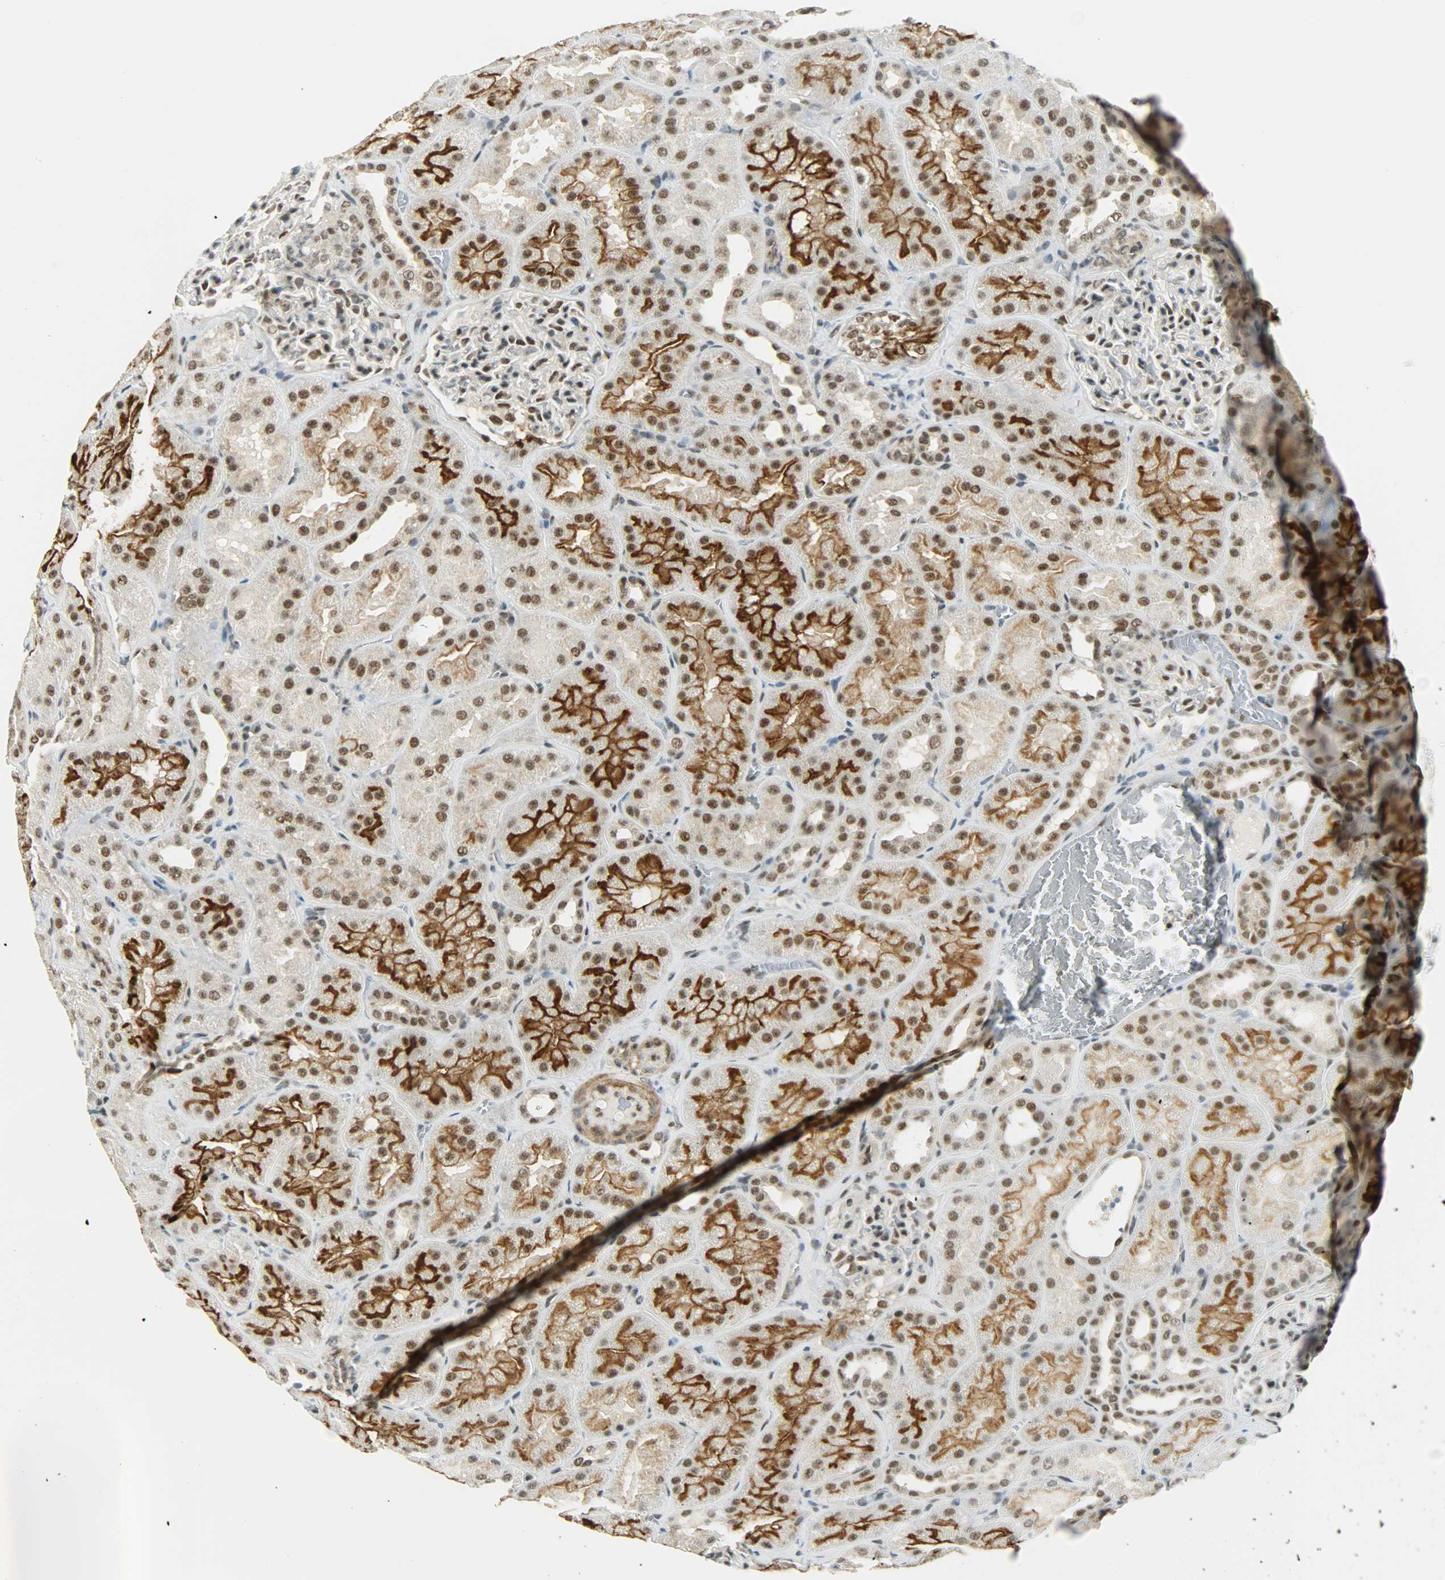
{"staining": {"intensity": "moderate", "quantity": ">75%", "location": "nuclear"}, "tissue": "kidney", "cell_type": "Cells in glomeruli", "image_type": "normal", "snomed": [{"axis": "morphology", "description": "Normal tissue, NOS"}, {"axis": "topography", "description": "Kidney"}], "caption": "A brown stain labels moderate nuclear expression of a protein in cells in glomeruli of unremarkable human kidney.", "gene": "SUGP1", "patient": {"sex": "male", "age": 28}}